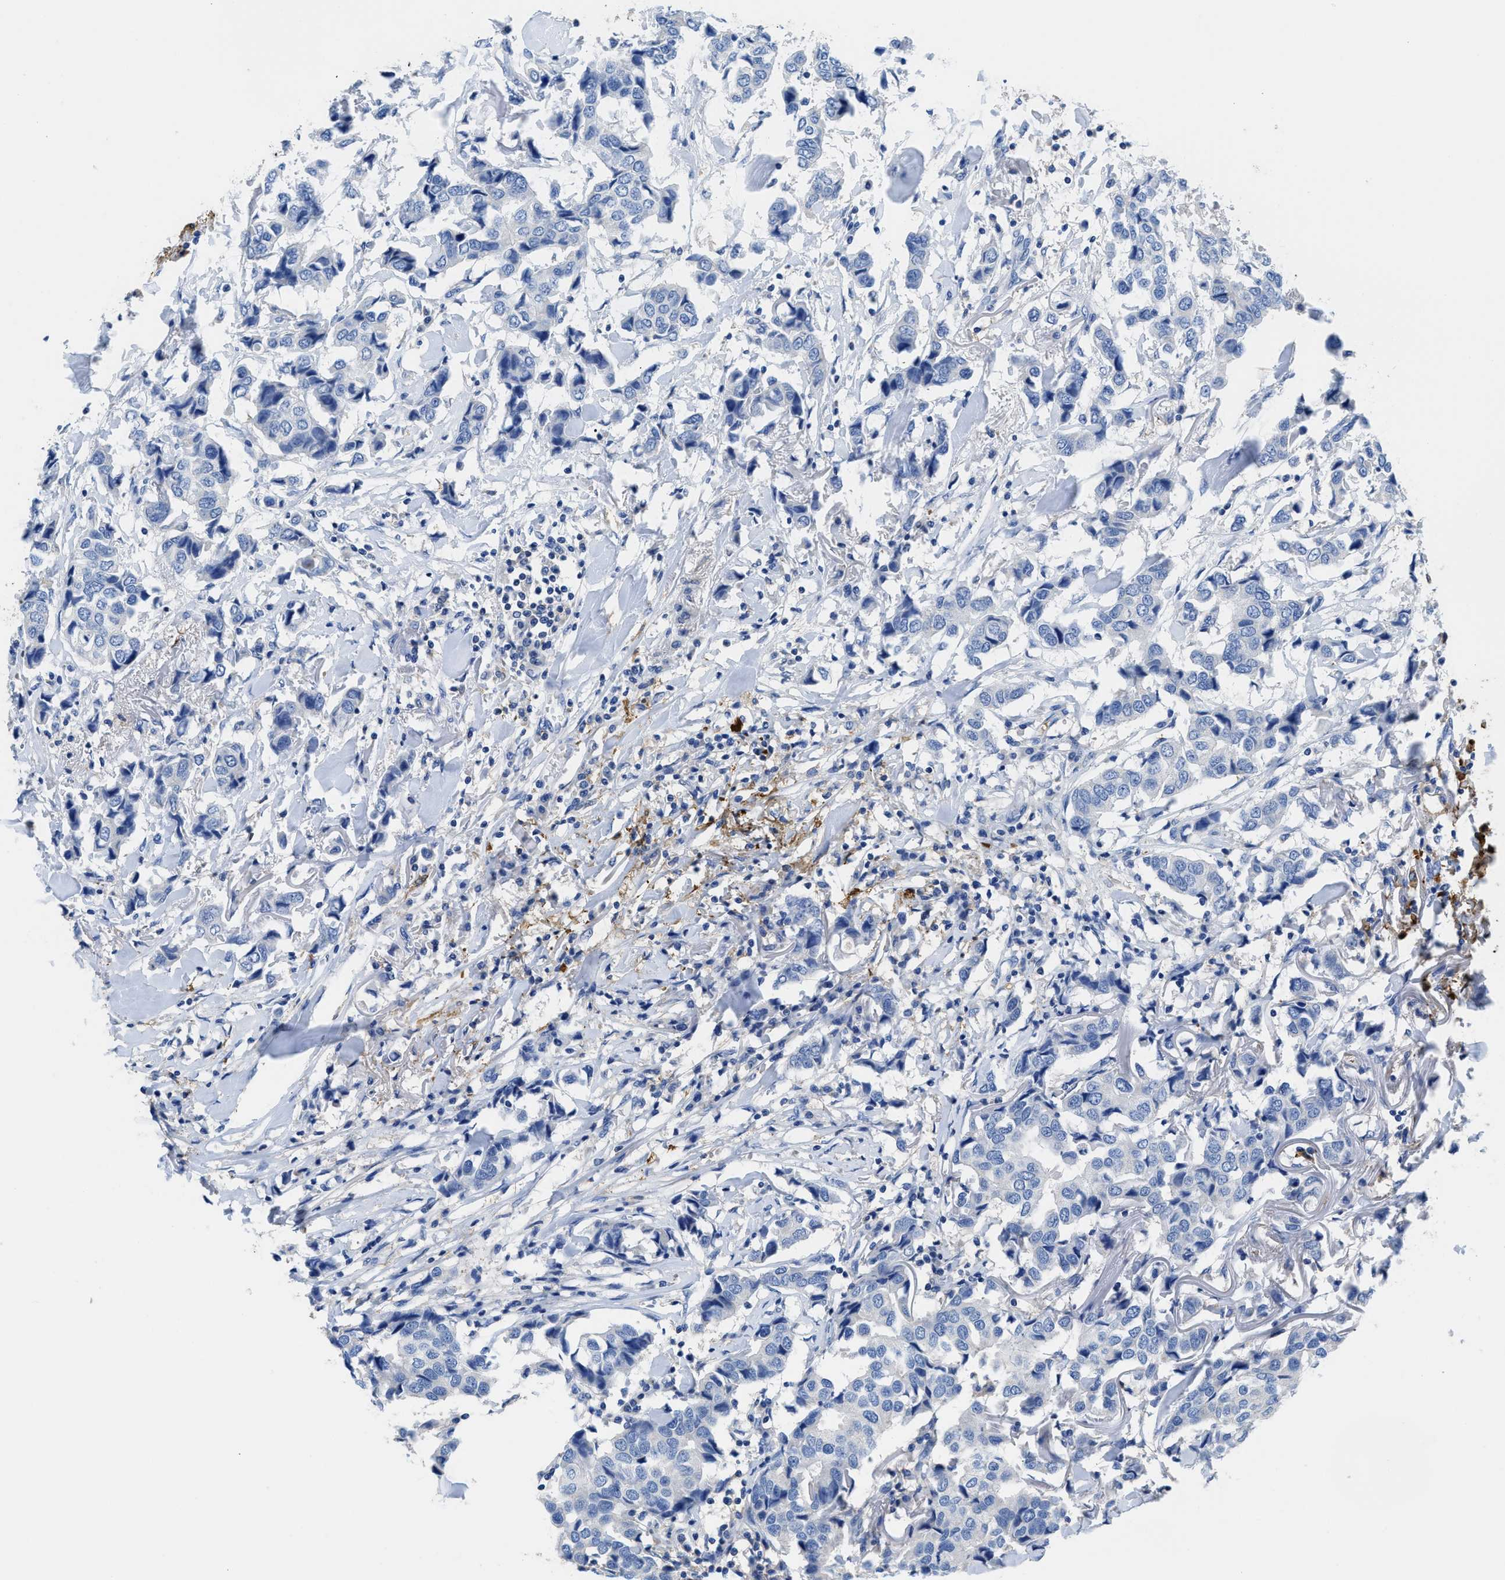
{"staining": {"intensity": "negative", "quantity": "none", "location": "none"}, "tissue": "breast cancer", "cell_type": "Tumor cells", "image_type": "cancer", "snomed": [{"axis": "morphology", "description": "Duct carcinoma"}, {"axis": "topography", "description": "Breast"}], "caption": "Immunohistochemistry histopathology image of human breast cancer stained for a protein (brown), which displays no staining in tumor cells. (DAB (3,3'-diaminobenzidine) IHC with hematoxylin counter stain).", "gene": "NEB", "patient": {"sex": "female", "age": 80}}